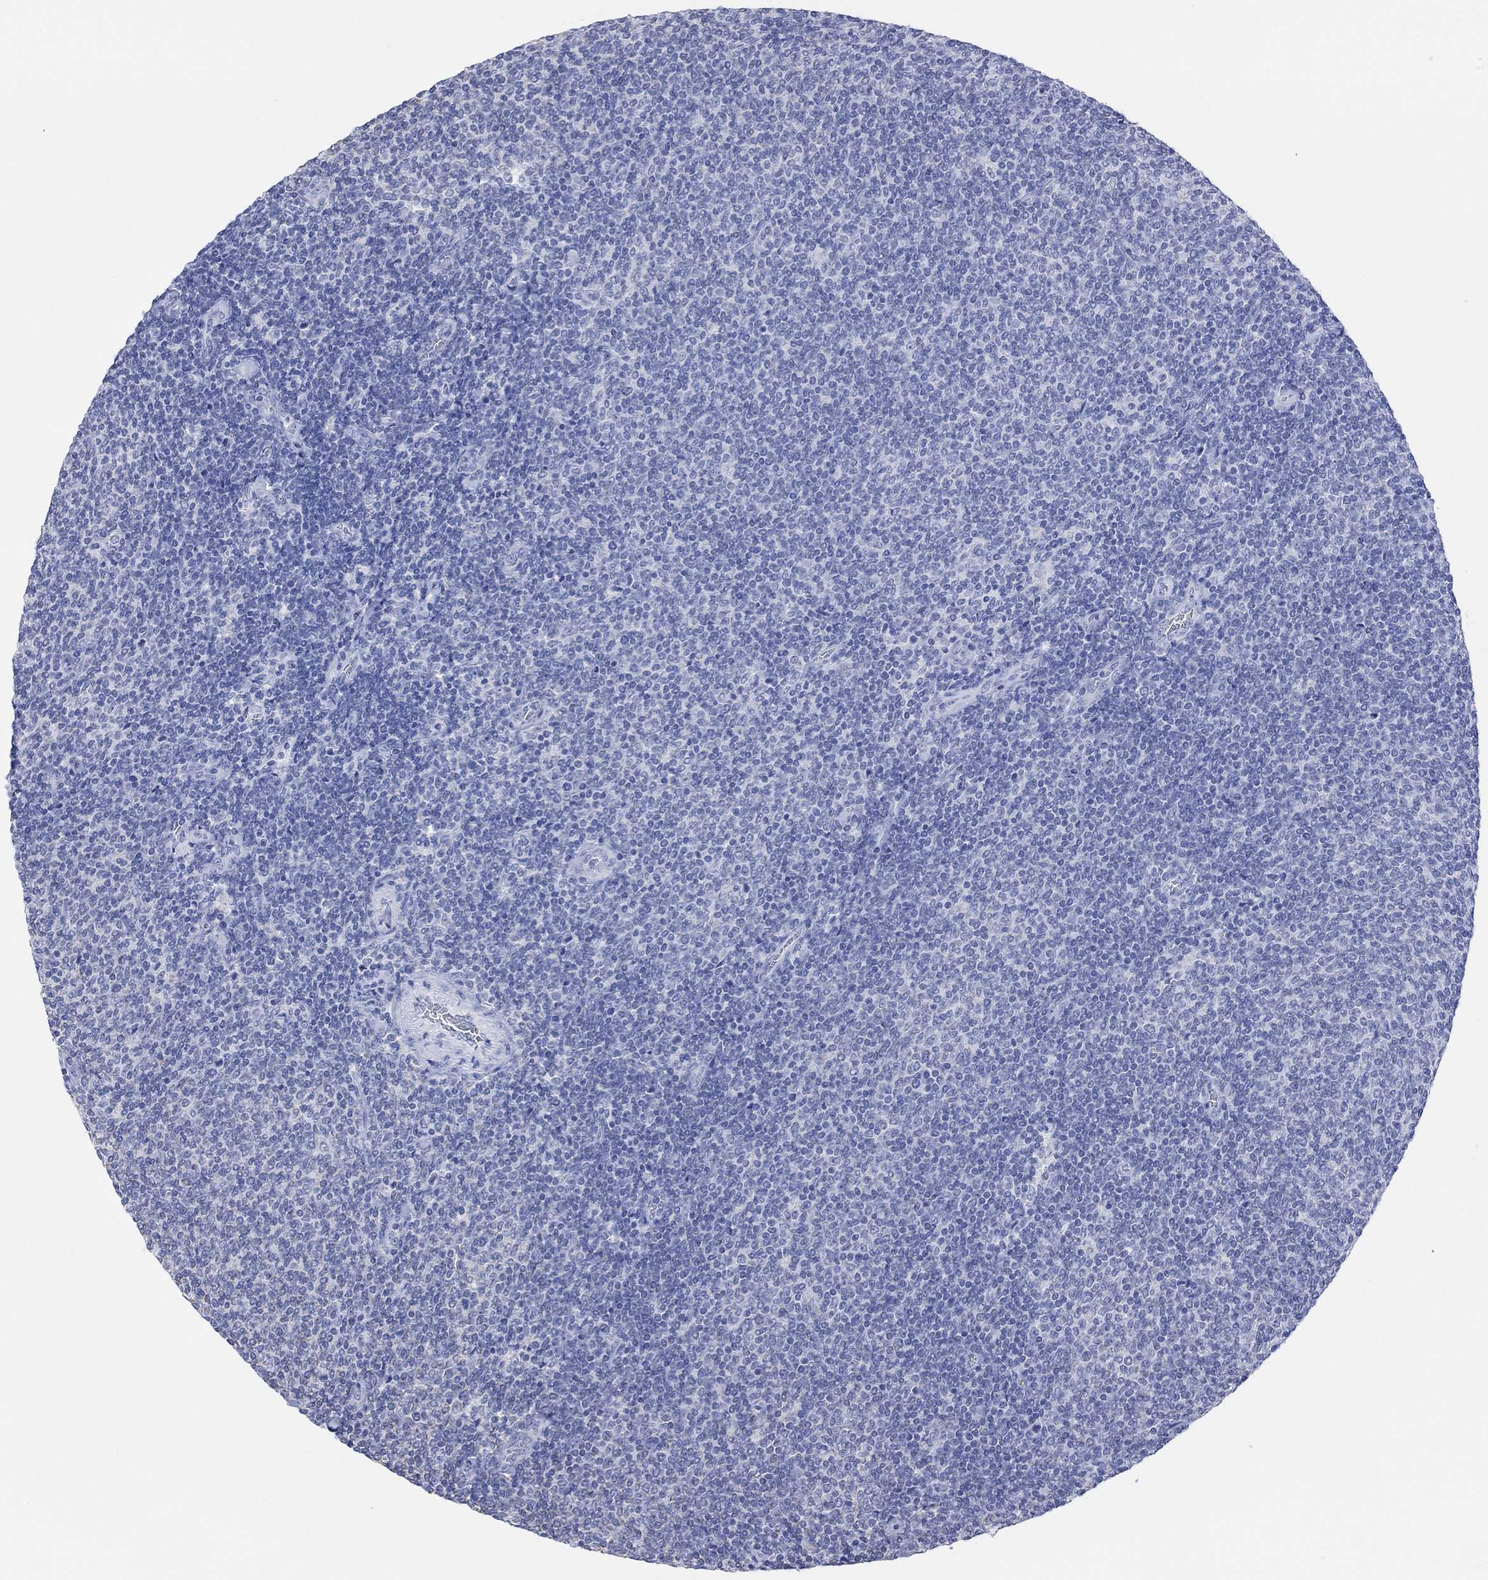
{"staining": {"intensity": "negative", "quantity": "none", "location": "none"}, "tissue": "lymphoma", "cell_type": "Tumor cells", "image_type": "cancer", "snomed": [{"axis": "morphology", "description": "Malignant lymphoma, non-Hodgkin's type, Low grade"}, {"axis": "topography", "description": "Lymph node"}], "caption": "This is an immunohistochemistry micrograph of malignant lymphoma, non-Hodgkin's type (low-grade). There is no positivity in tumor cells.", "gene": "SYT12", "patient": {"sex": "male", "age": 52}}